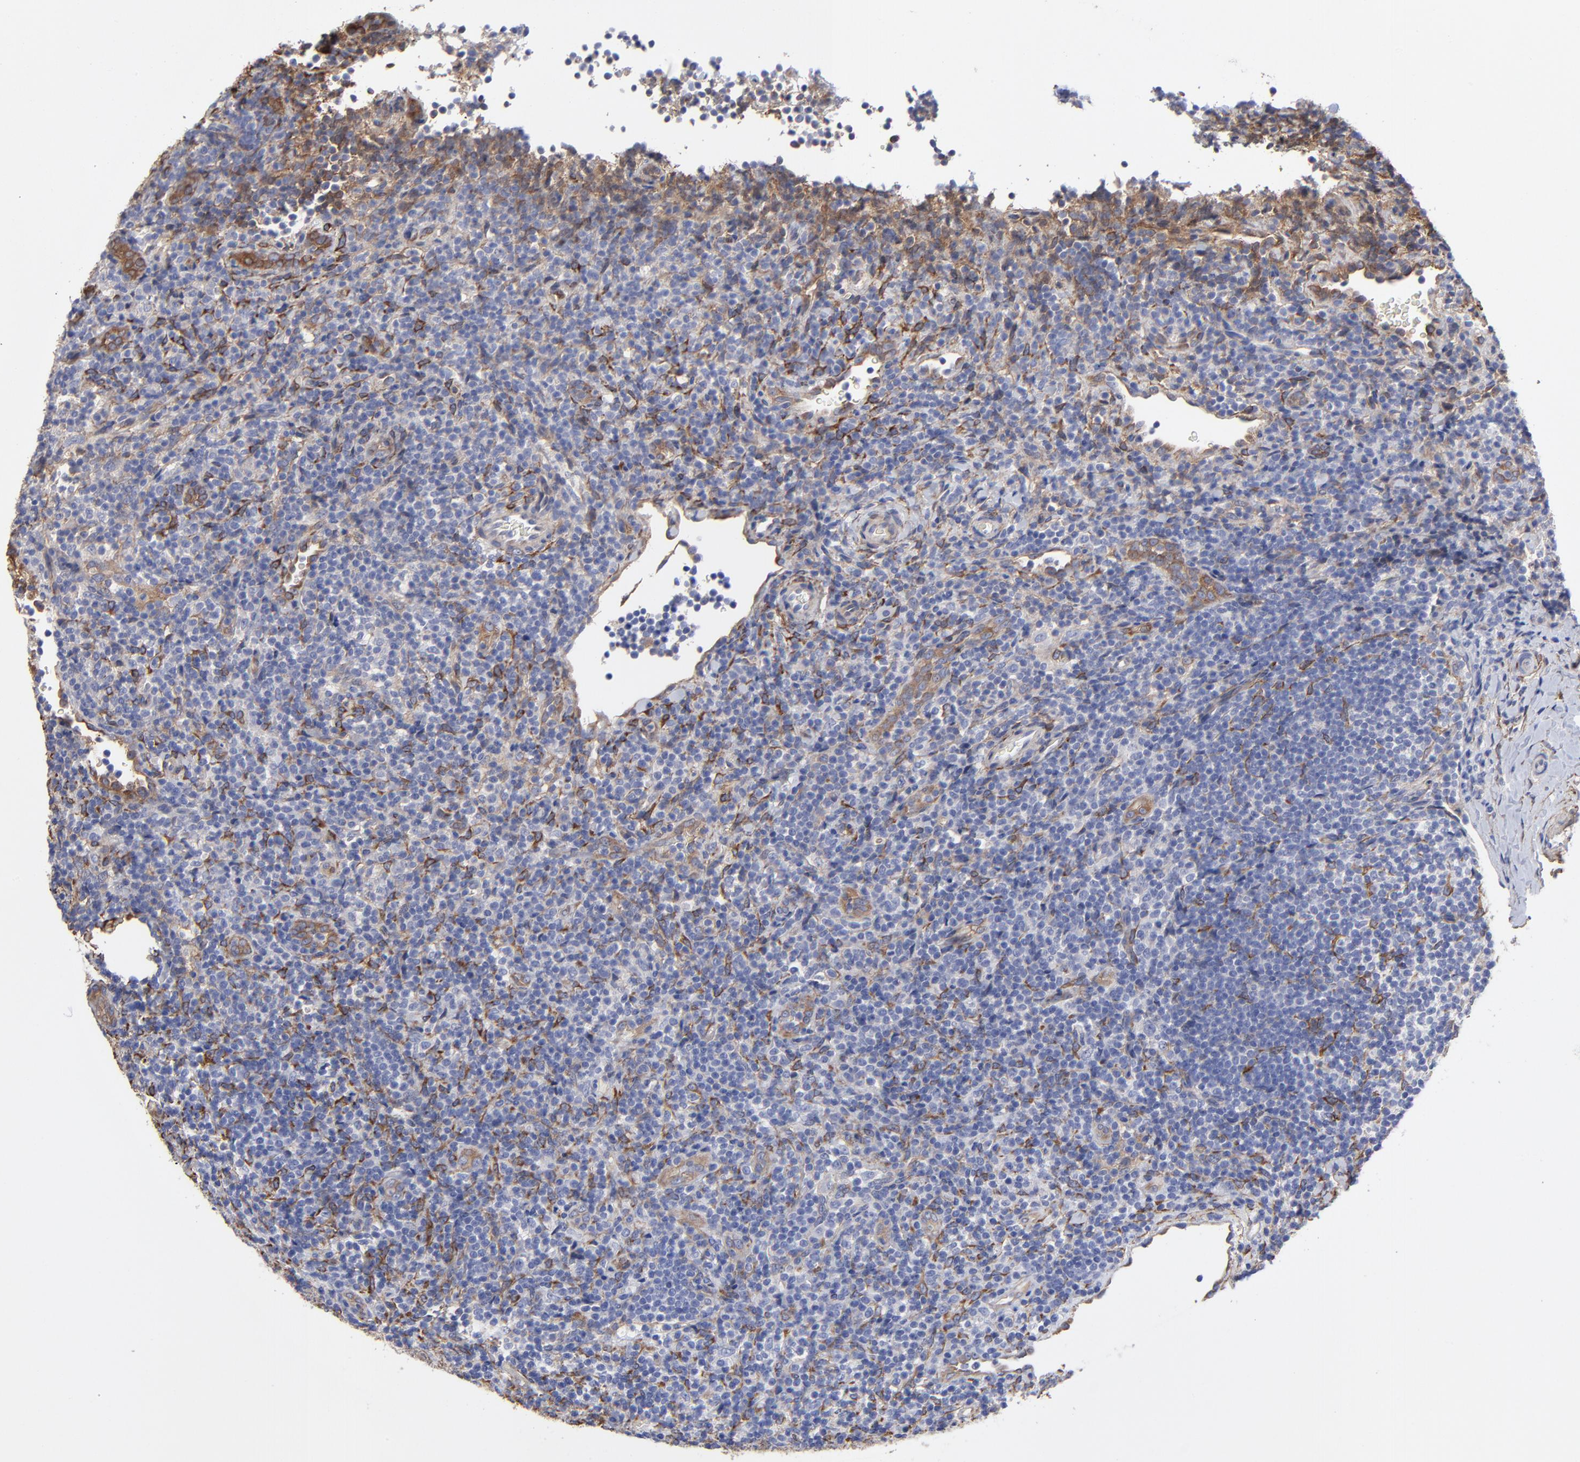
{"staining": {"intensity": "moderate", "quantity": "<25%", "location": "cytoplasmic/membranous"}, "tissue": "lymphoma", "cell_type": "Tumor cells", "image_type": "cancer", "snomed": [{"axis": "morphology", "description": "Malignant lymphoma, non-Hodgkin's type, Low grade"}, {"axis": "topography", "description": "Lymph node"}], "caption": "This micrograph reveals low-grade malignant lymphoma, non-Hodgkin's type stained with immunohistochemistry to label a protein in brown. The cytoplasmic/membranous of tumor cells show moderate positivity for the protein. Nuclei are counter-stained blue.", "gene": "CILP", "patient": {"sex": "female", "age": 76}}